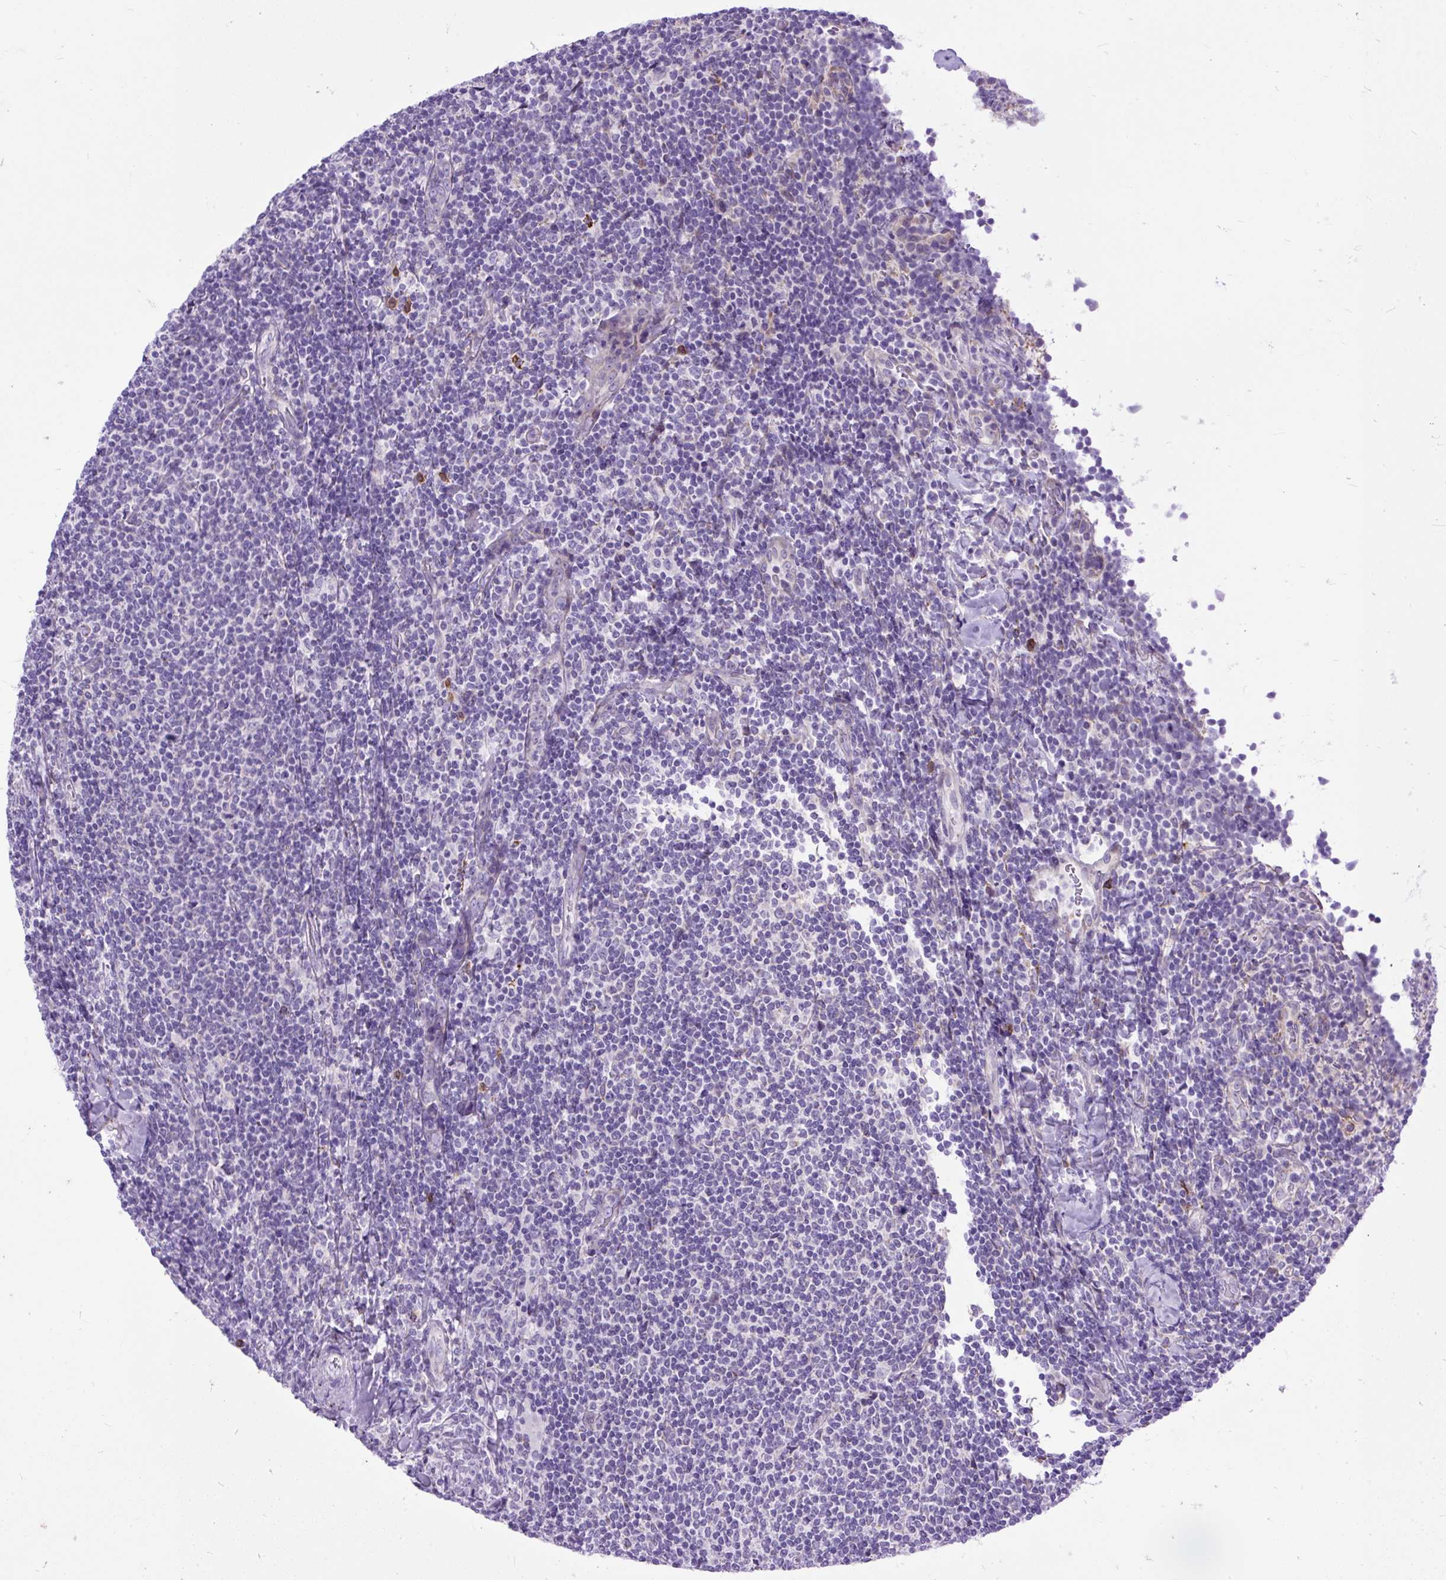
{"staining": {"intensity": "negative", "quantity": "none", "location": "none"}, "tissue": "lymphoma", "cell_type": "Tumor cells", "image_type": "cancer", "snomed": [{"axis": "morphology", "description": "Malignant lymphoma, non-Hodgkin's type, Low grade"}, {"axis": "topography", "description": "Lymph node"}], "caption": "Histopathology image shows no significant protein positivity in tumor cells of lymphoma.", "gene": "ZNF256", "patient": {"sex": "male", "age": 52}}